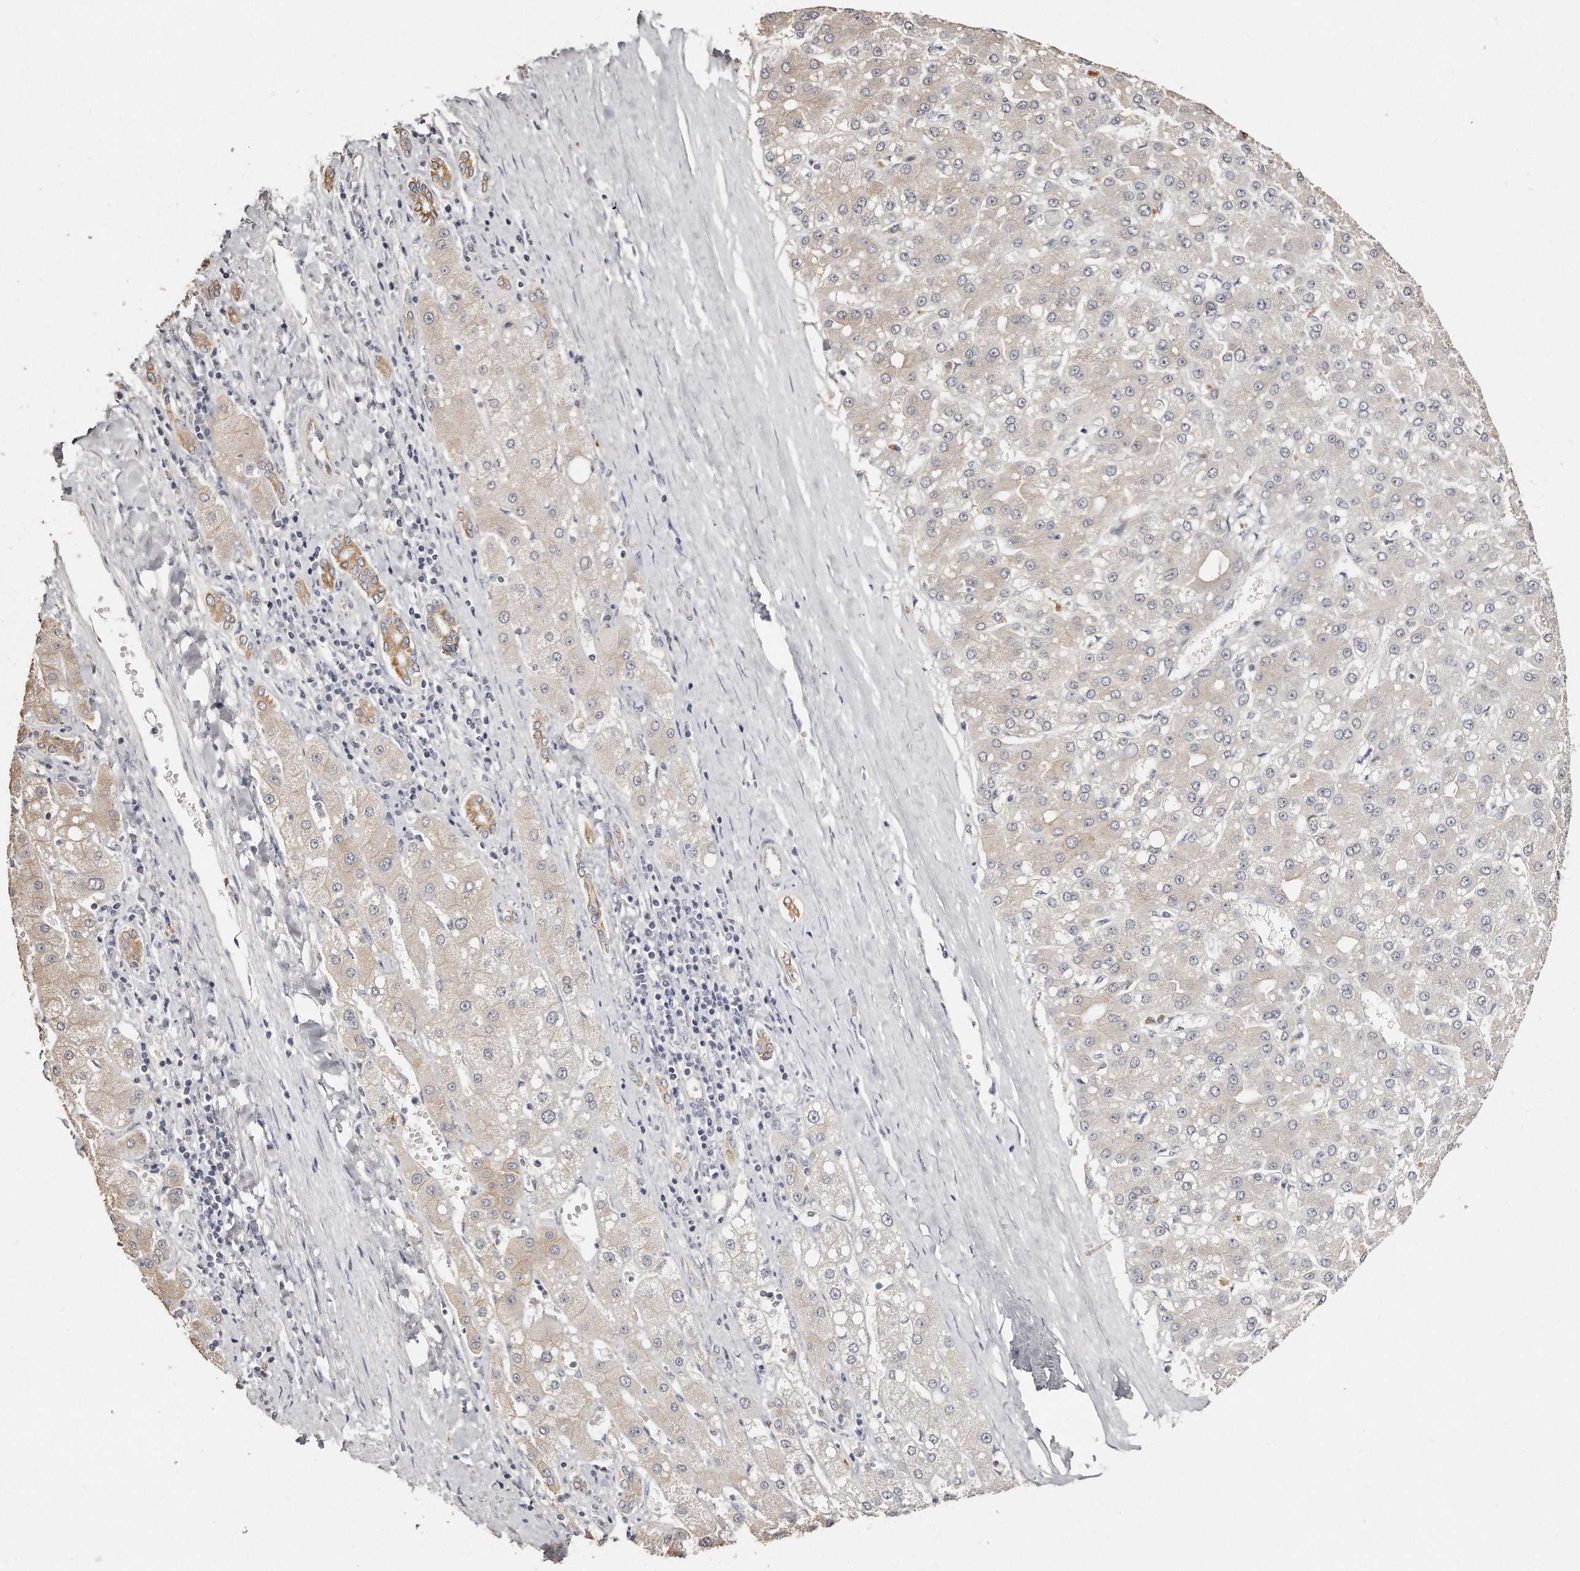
{"staining": {"intensity": "weak", "quantity": "<25%", "location": "cytoplasmic/membranous"}, "tissue": "liver cancer", "cell_type": "Tumor cells", "image_type": "cancer", "snomed": [{"axis": "morphology", "description": "Carcinoma, Hepatocellular, NOS"}, {"axis": "topography", "description": "Liver"}], "caption": "High power microscopy image of an immunohistochemistry (IHC) histopathology image of hepatocellular carcinoma (liver), revealing no significant expression in tumor cells. (DAB immunohistochemistry, high magnification).", "gene": "ZYG11A", "patient": {"sex": "male", "age": 67}}